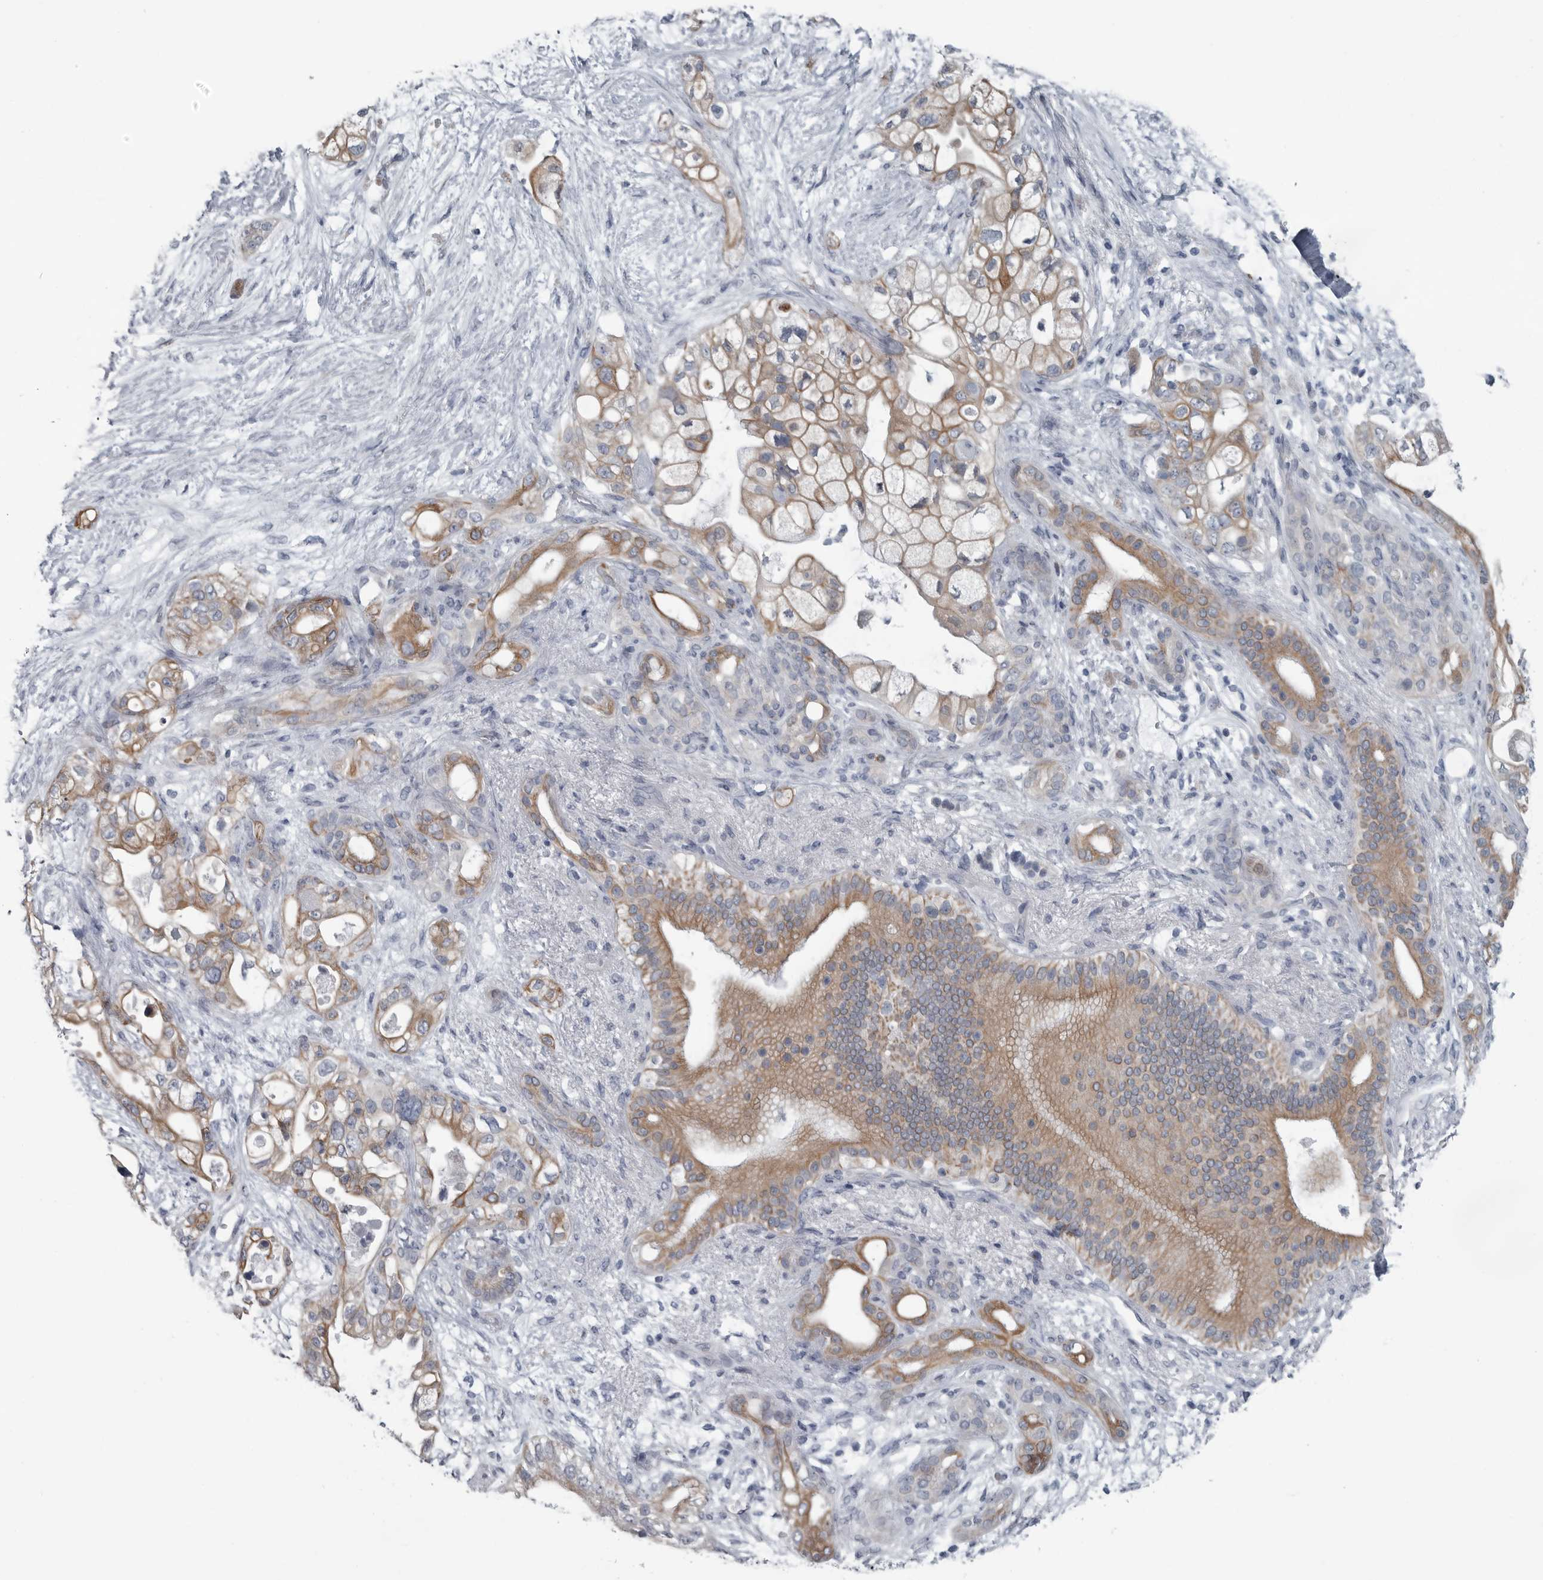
{"staining": {"intensity": "moderate", "quantity": ">75%", "location": "cytoplasmic/membranous"}, "tissue": "pancreatic cancer", "cell_type": "Tumor cells", "image_type": "cancer", "snomed": [{"axis": "morphology", "description": "Adenocarcinoma, NOS"}, {"axis": "topography", "description": "Pancreas"}], "caption": "Pancreatic cancer stained with a brown dye displays moderate cytoplasmic/membranous positive positivity in about >75% of tumor cells.", "gene": "MYOC", "patient": {"sex": "male", "age": 53}}